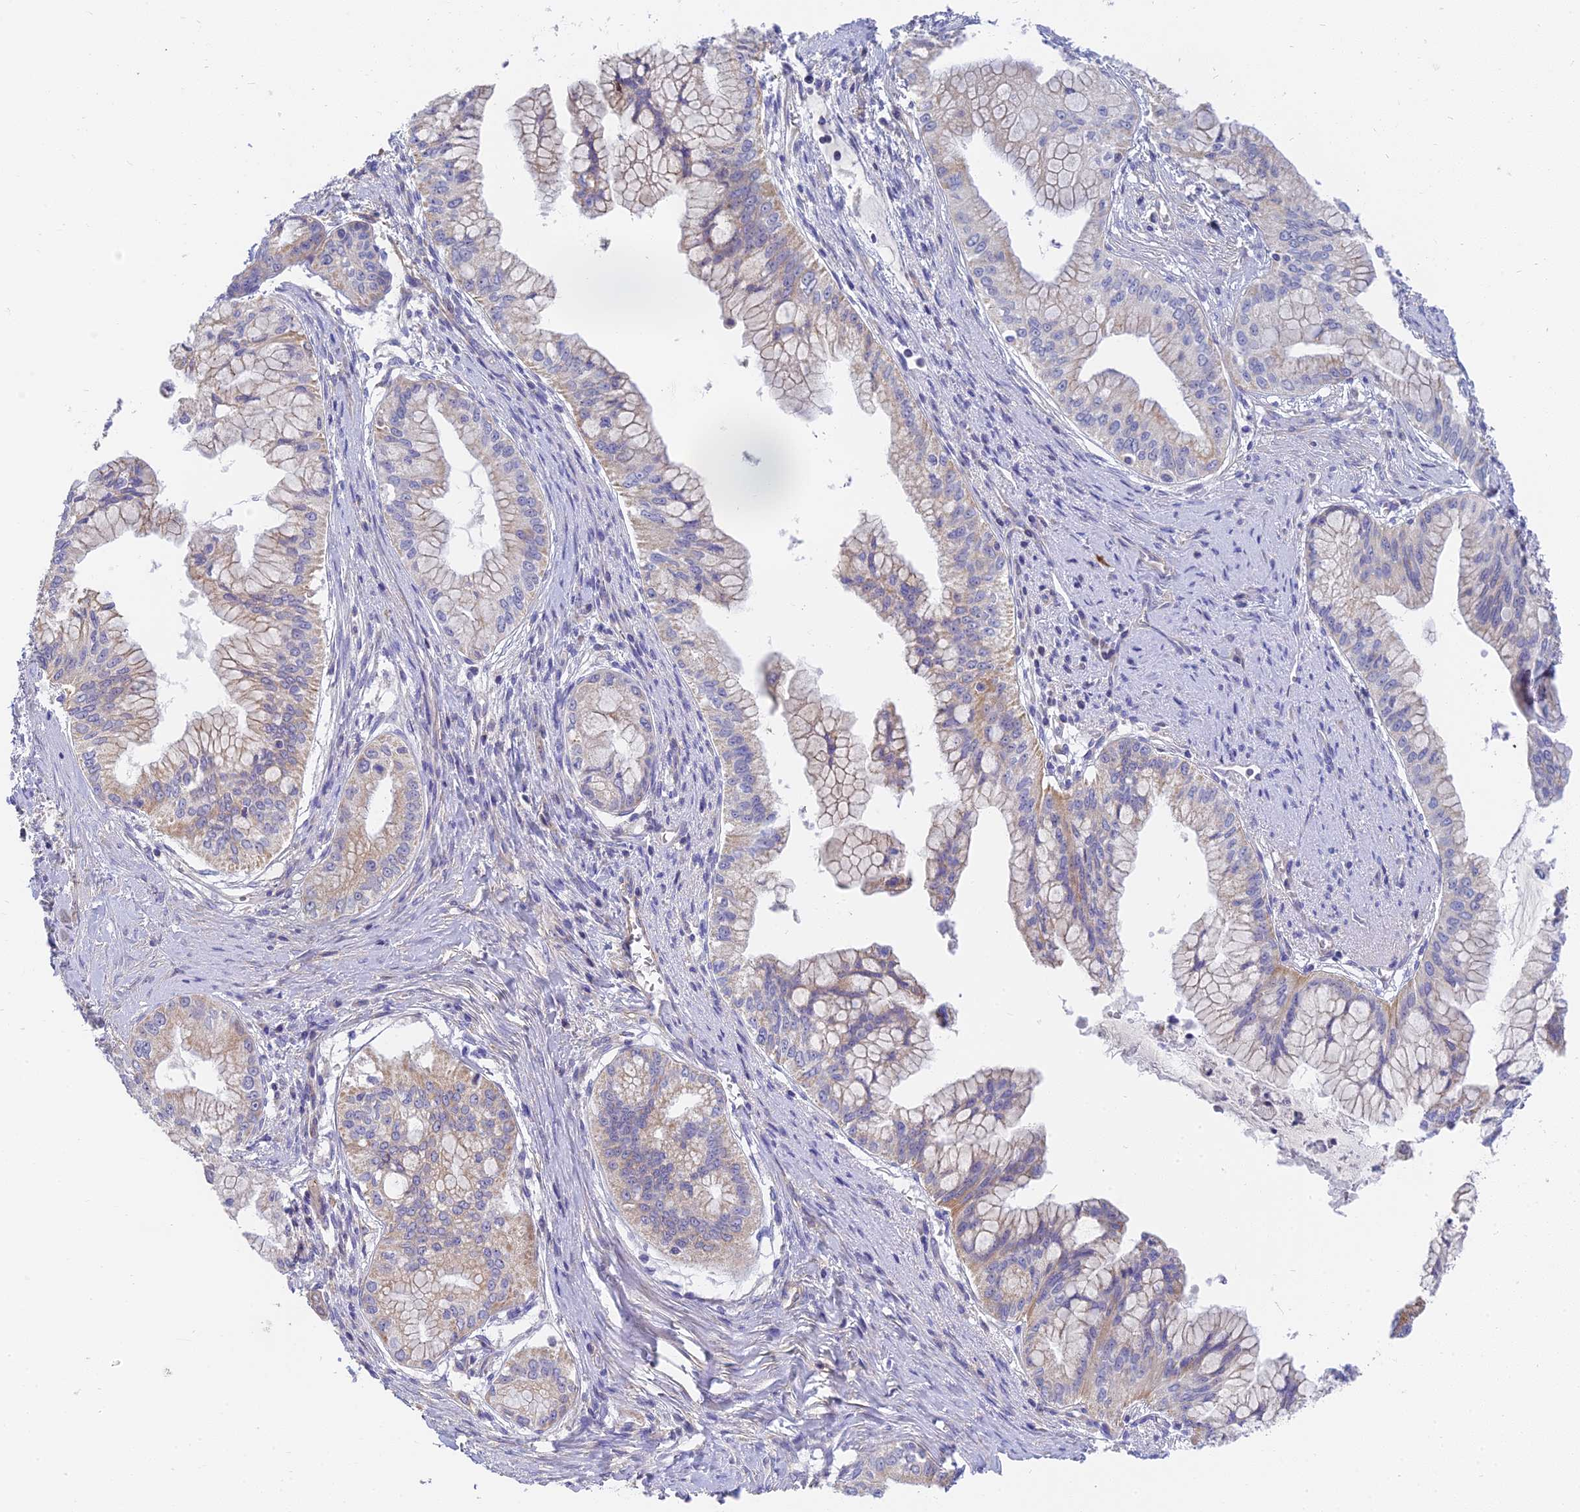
{"staining": {"intensity": "weak", "quantity": "25%-75%", "location": "cytoplasmic/membranous"}, "tissue": "pancreatic cancer", "cell_type": "Tumor cells", "image_type": "cancer", "snomed": [{"axis": "morphology", "description": "Adenocarcinoma, NOS"}, {"axis": "topography", "description": "Pancreas"}], "caption": "This micrograph shows immunohistochemistry (IHC) staining of pancreatic cancer (adenocarcinoma), with low weak cytoplasmic/membranous staining in approximately 25%-75% of tumor cells.", "gene": "MRPL15", "patient": {"sex": "male", "age": 46}}